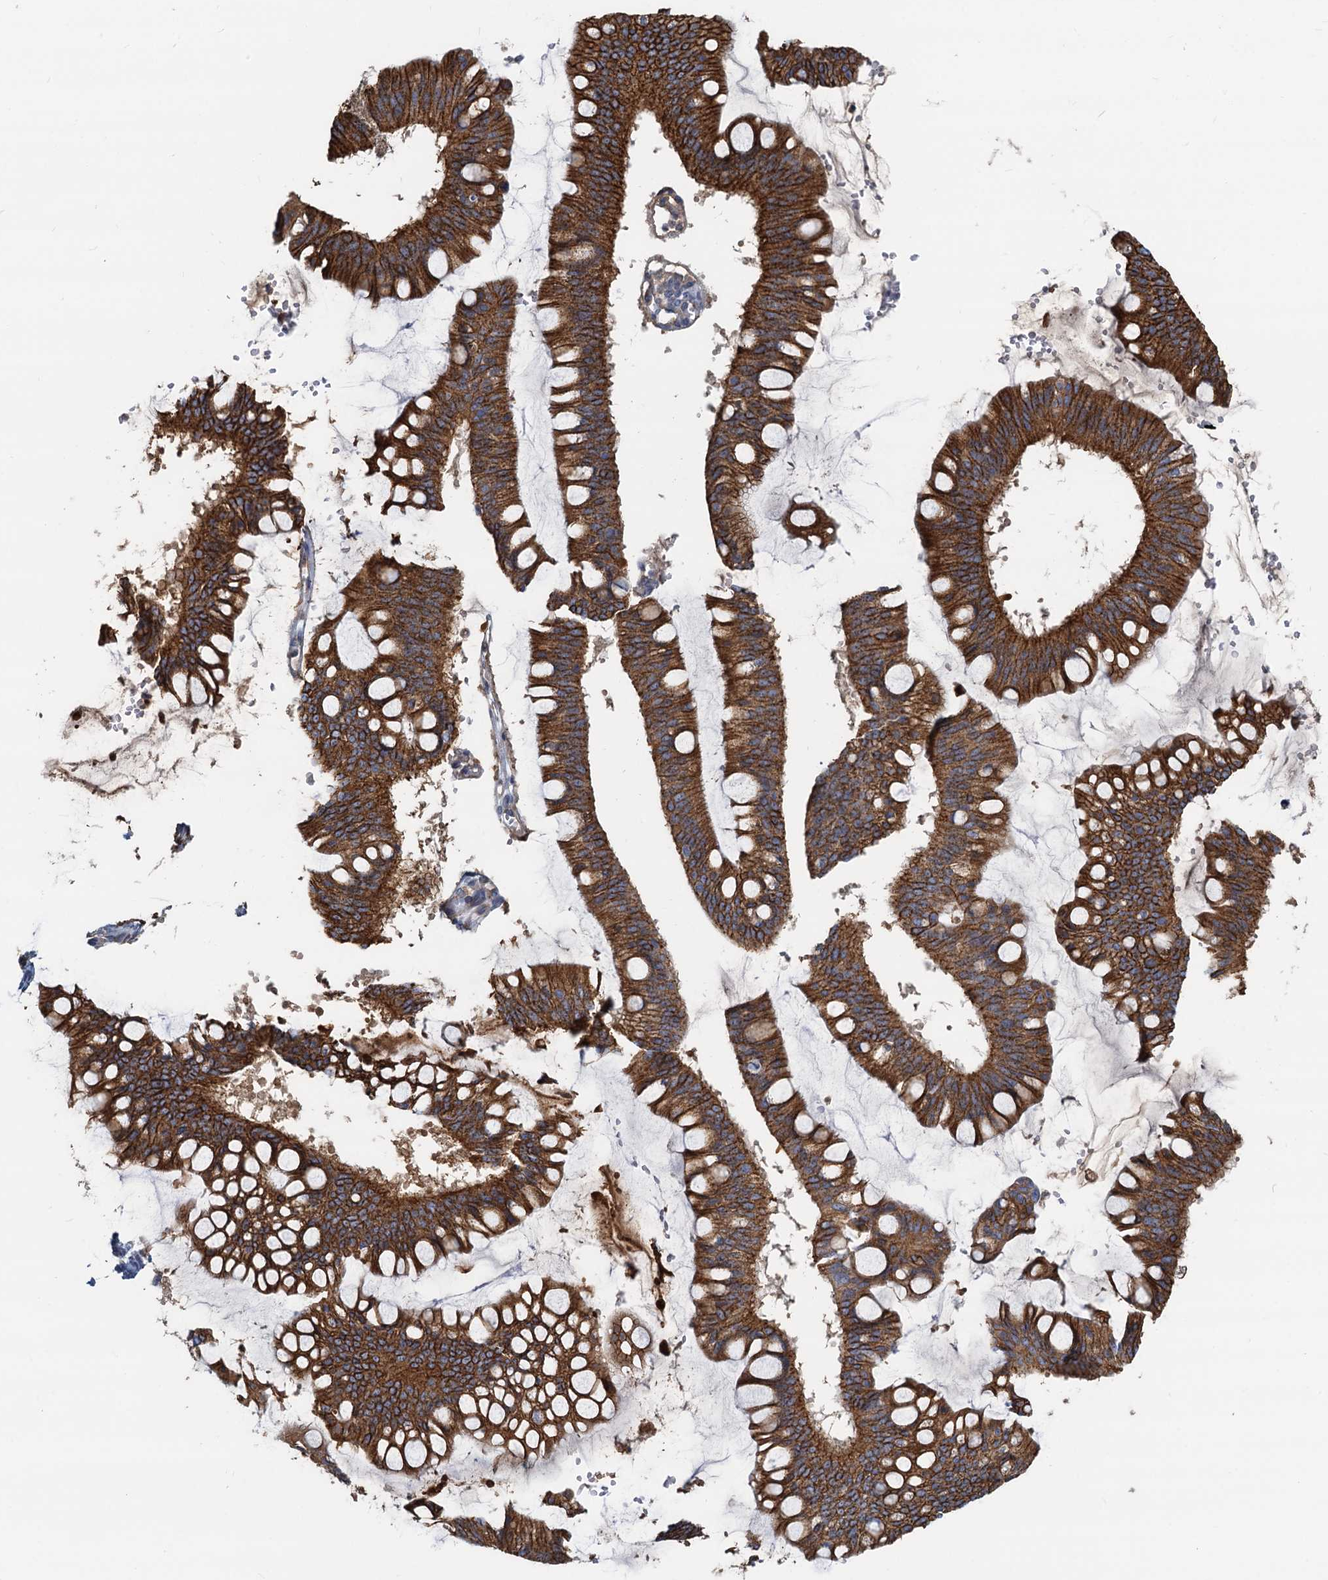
{"staining": {"intensity": "strong", "quantity": ">75%", "location": "cytoplasmic/membranous"}, "tissue": "ovarian cancer", "cell_type": "Tumor cells", "image_type": "cancer", "snomed": [{"axis": "morphology", "description": "Cystadenocarcinoma, mucinous, NOS"}, {"axis": "topography", "description": "Ovary"}], "caption": "The image shows a brown stain indicating the presence of a protein in the cytoplasmic/membranous of tumor cells in ovarian cancer (mucinous cystadenocarcinoma).", "gene": "LNX2", "patient": {"sex": "female", "age": 73}}